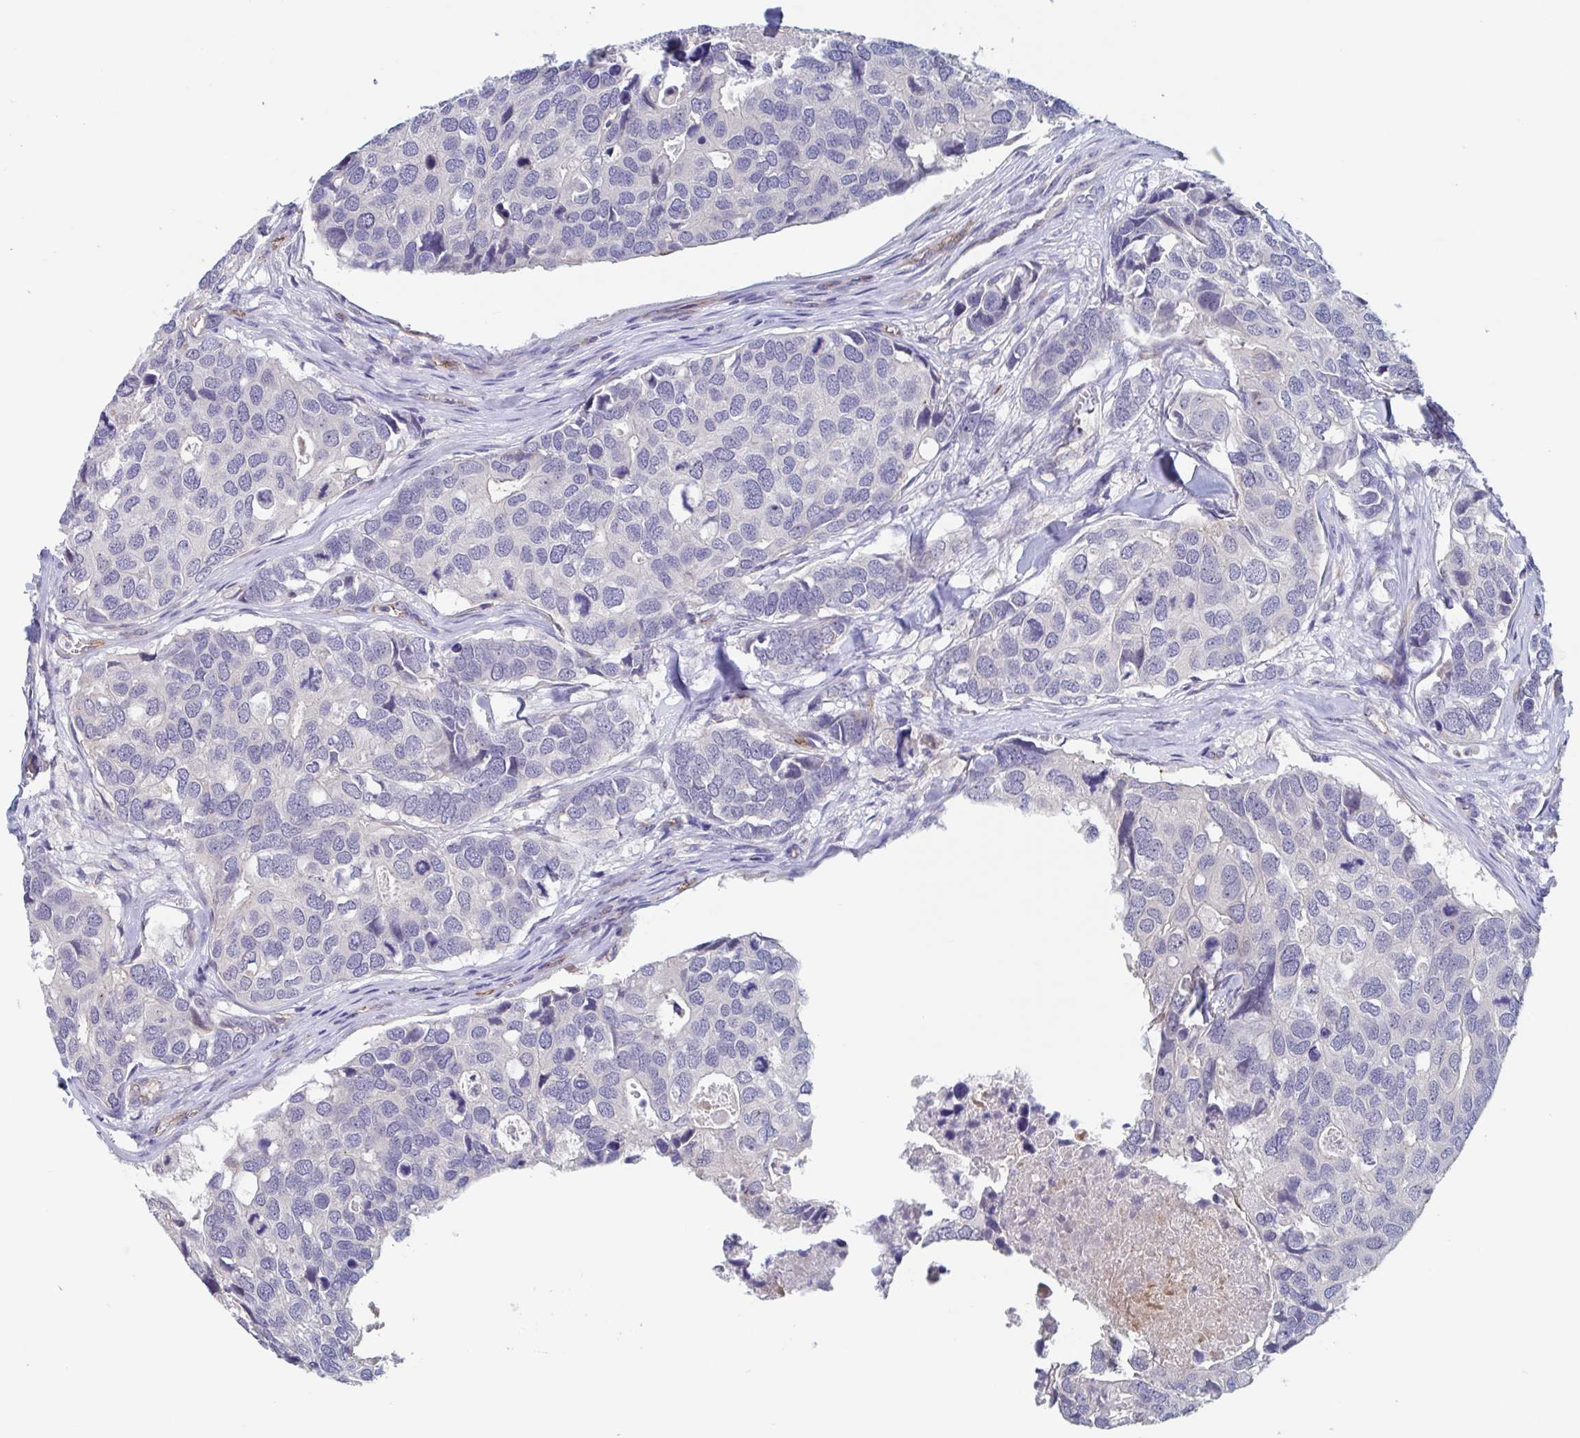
{"staining": {"intensity": "negative", "quantity": "none", "location": "none"}, "tissue": "breast cancer", "cell_type": "Tumor cells", "image_type": "cancer", "snomed": [{"axis": "morphology", "description": "Duct carcinoma"}, {"axis": "topography", "description": "Breast"}], "caption": "Human breast cancer (intraductal carcinoma) stained for a protein using immunohistochemistry reveals no expression in tumor cells.", "gene": "ST14", "patient": {"sex": "female", "age": 83}}